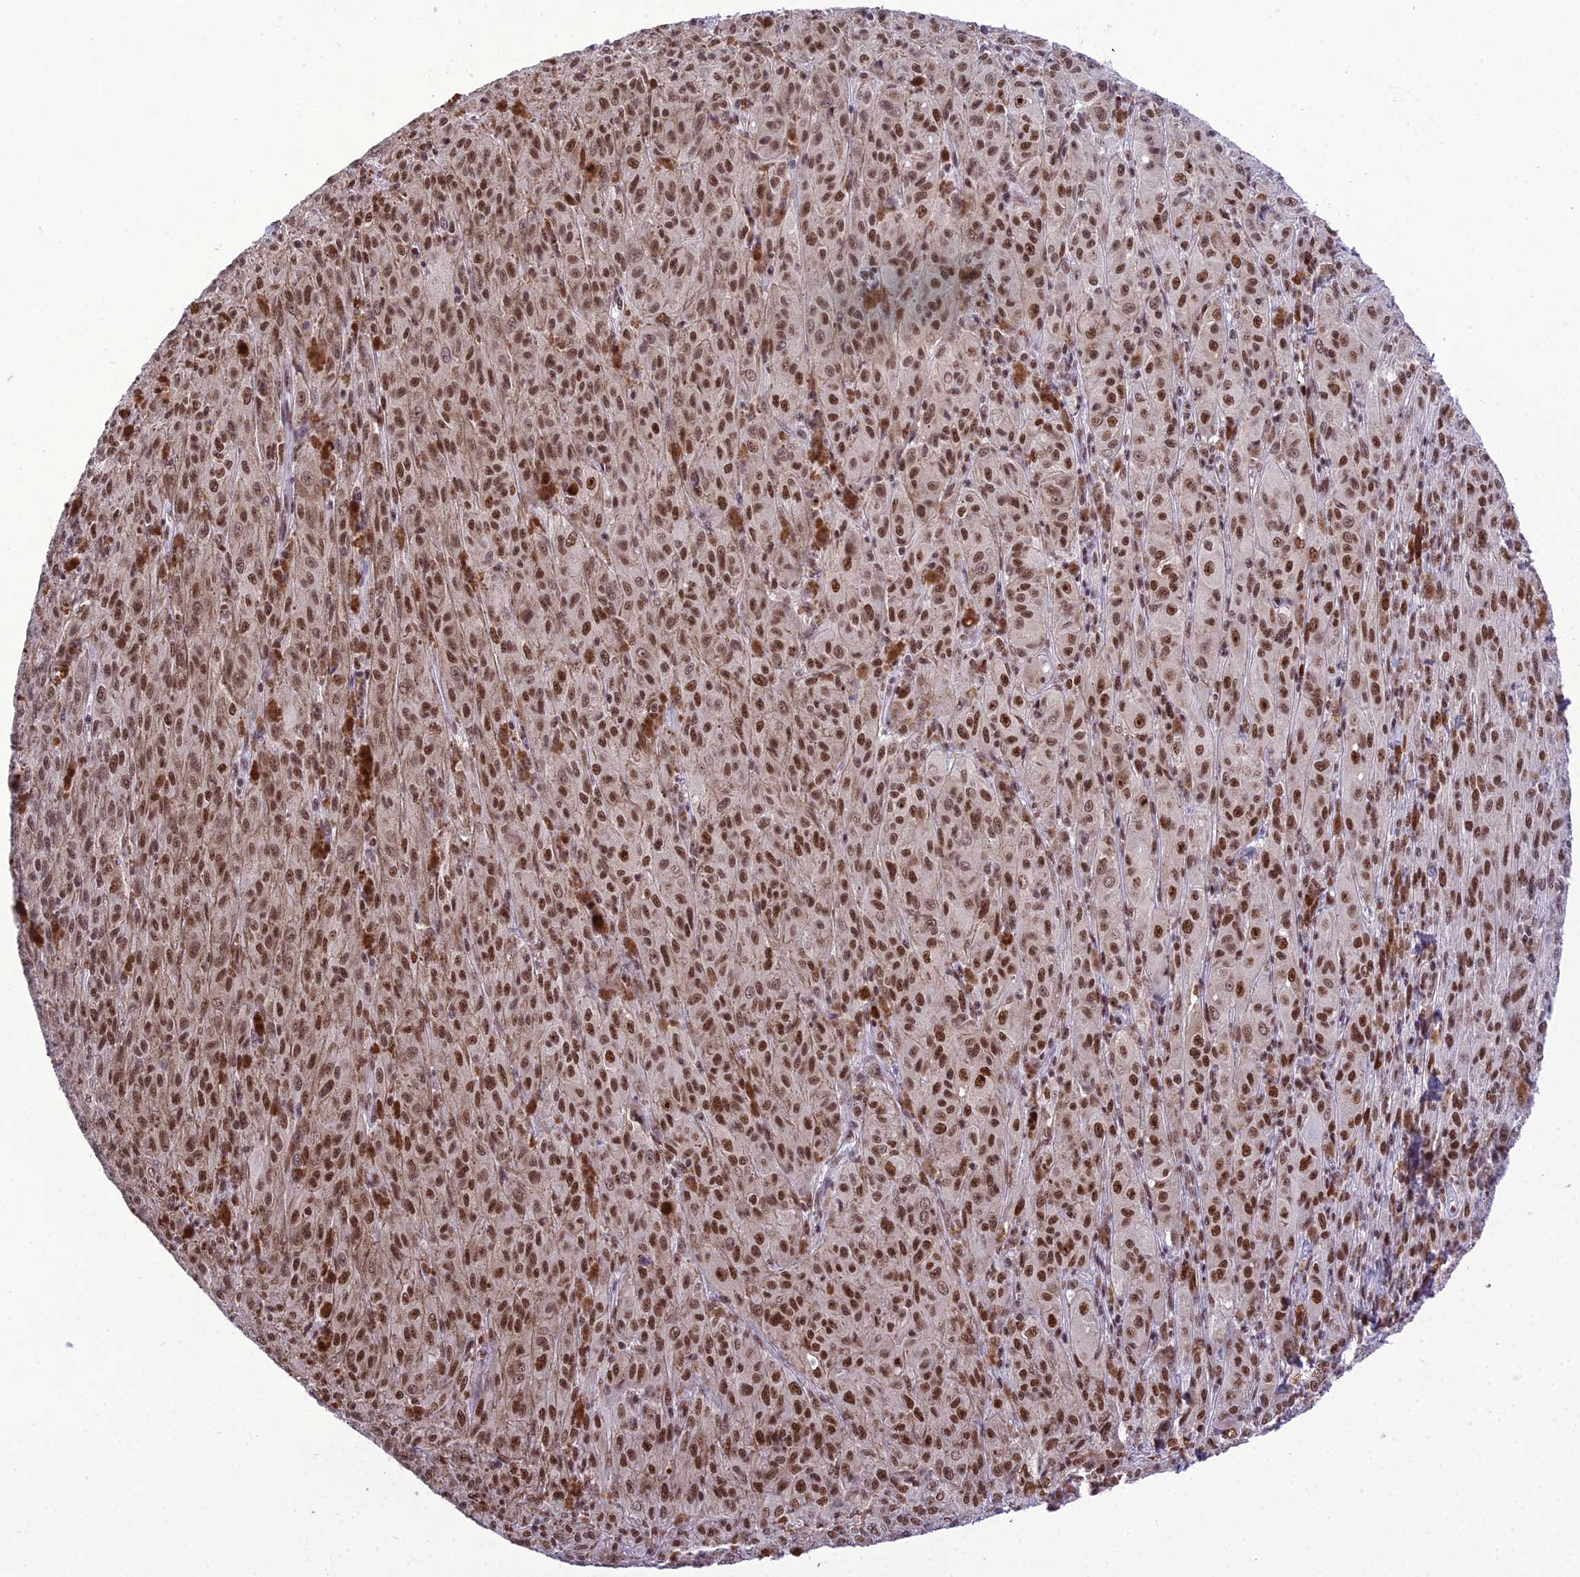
{"staining": {"intensity": "moderate", "quantity": ">75%", "location": "nuclear"}, "tissue": "melanoma", "cell_type": "Tumor cells", "image_type": "cancer", "snomed": [{"axis": "morphology", "description": "Malignant melanoma, NOS"}, {"axis": "topography", "description": "Skin"}], "caption": "Human melanoma stained for a protein (brown) reveals moderate nuclear positive expression in about >75% of tumor cells.", "gene": "SH3RF3", "patient": {"sex": "female", "age": 52}}